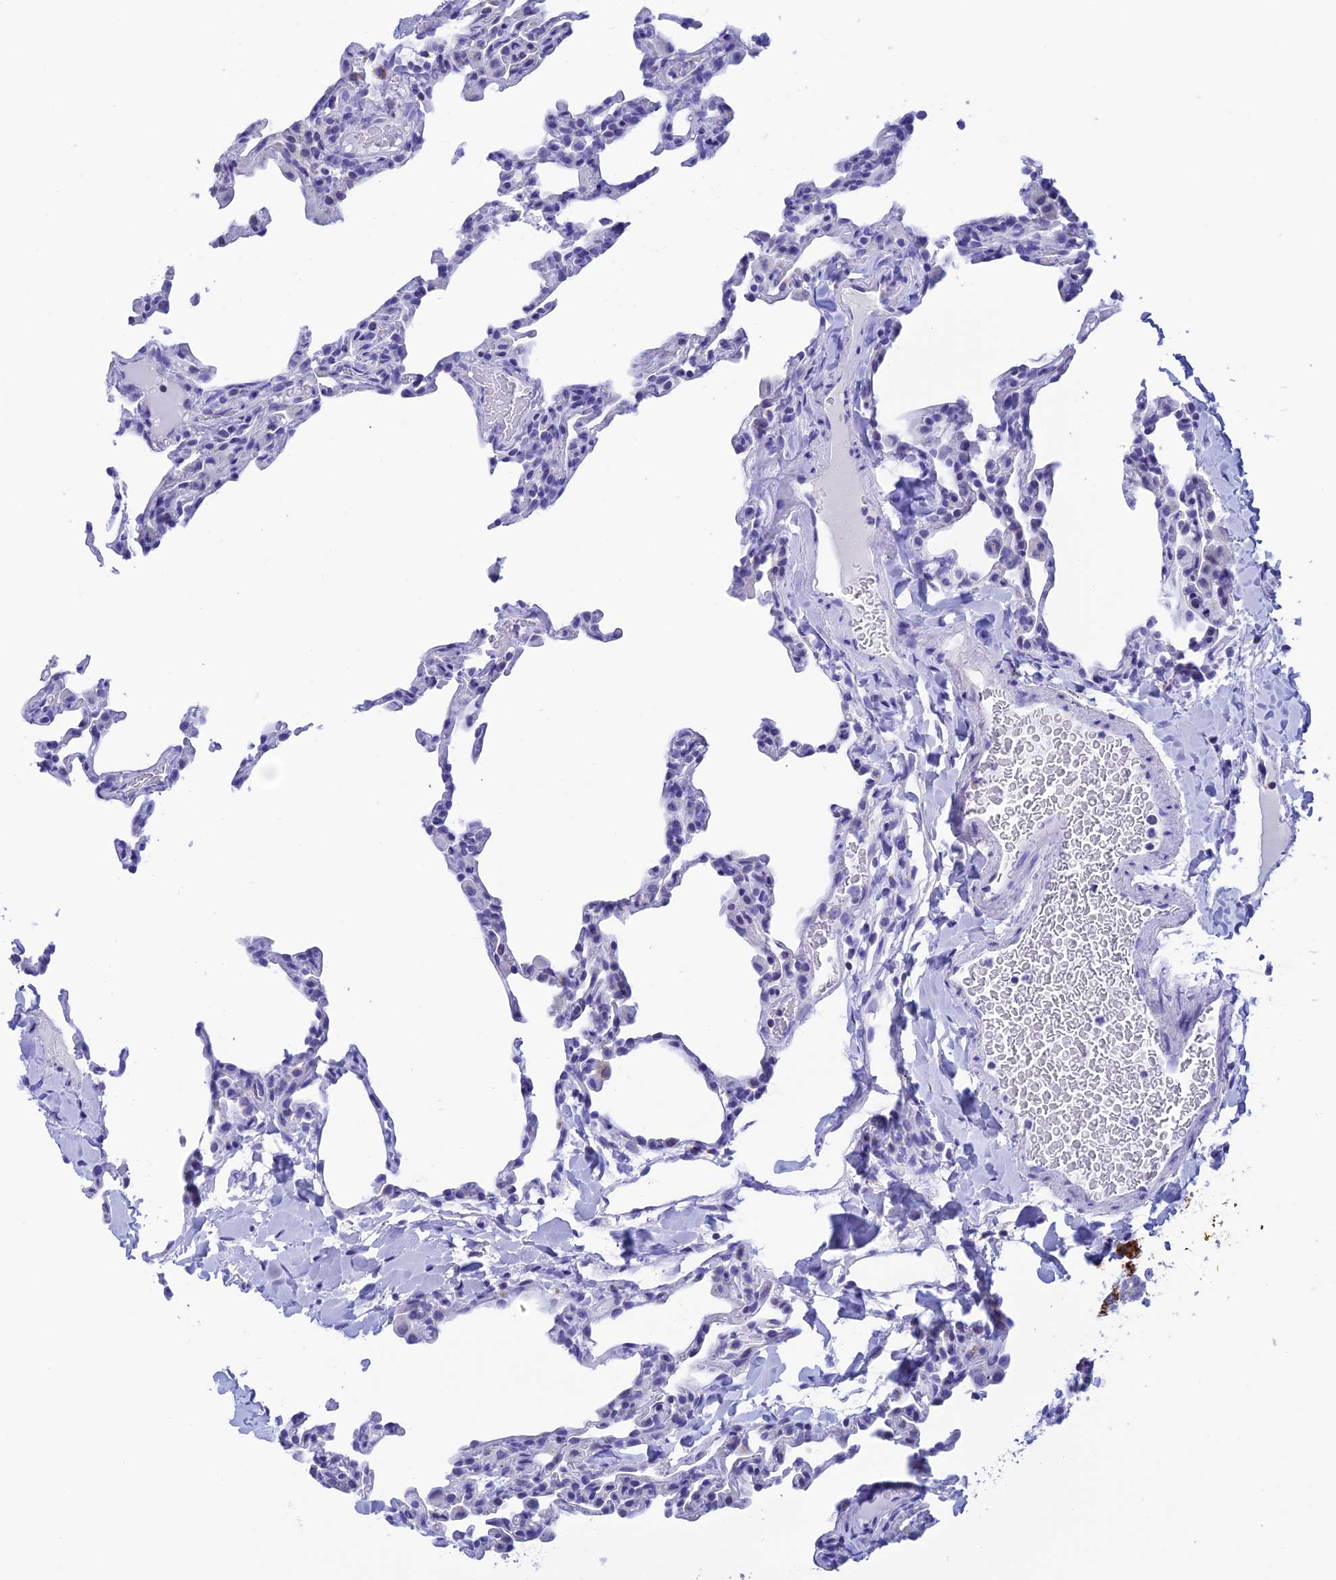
{"staining": {"intensity": "negative", "quantity": "none", "location": "none"}, "tissue": "lung", "cell_type": "Alveolar cells", "image_type": "normal", "snomed": [{"axis": "morphology", "description": "Normal tissue, NOS"}, {"axis": "topography", "description": "Lung"}], "caption": "The immunohistochemistry photomicrograph has no significant positivity in alveolar cells of lung. The staining was performed using DAB (3,3'-diaminobenzidine) to visualize the protein expression in brown, while the nuclei were stained in blue with hematoxylin (Magnification: 20x).", "gene": "NXPE4", "patient": {"sex": "male", "age": 20}}